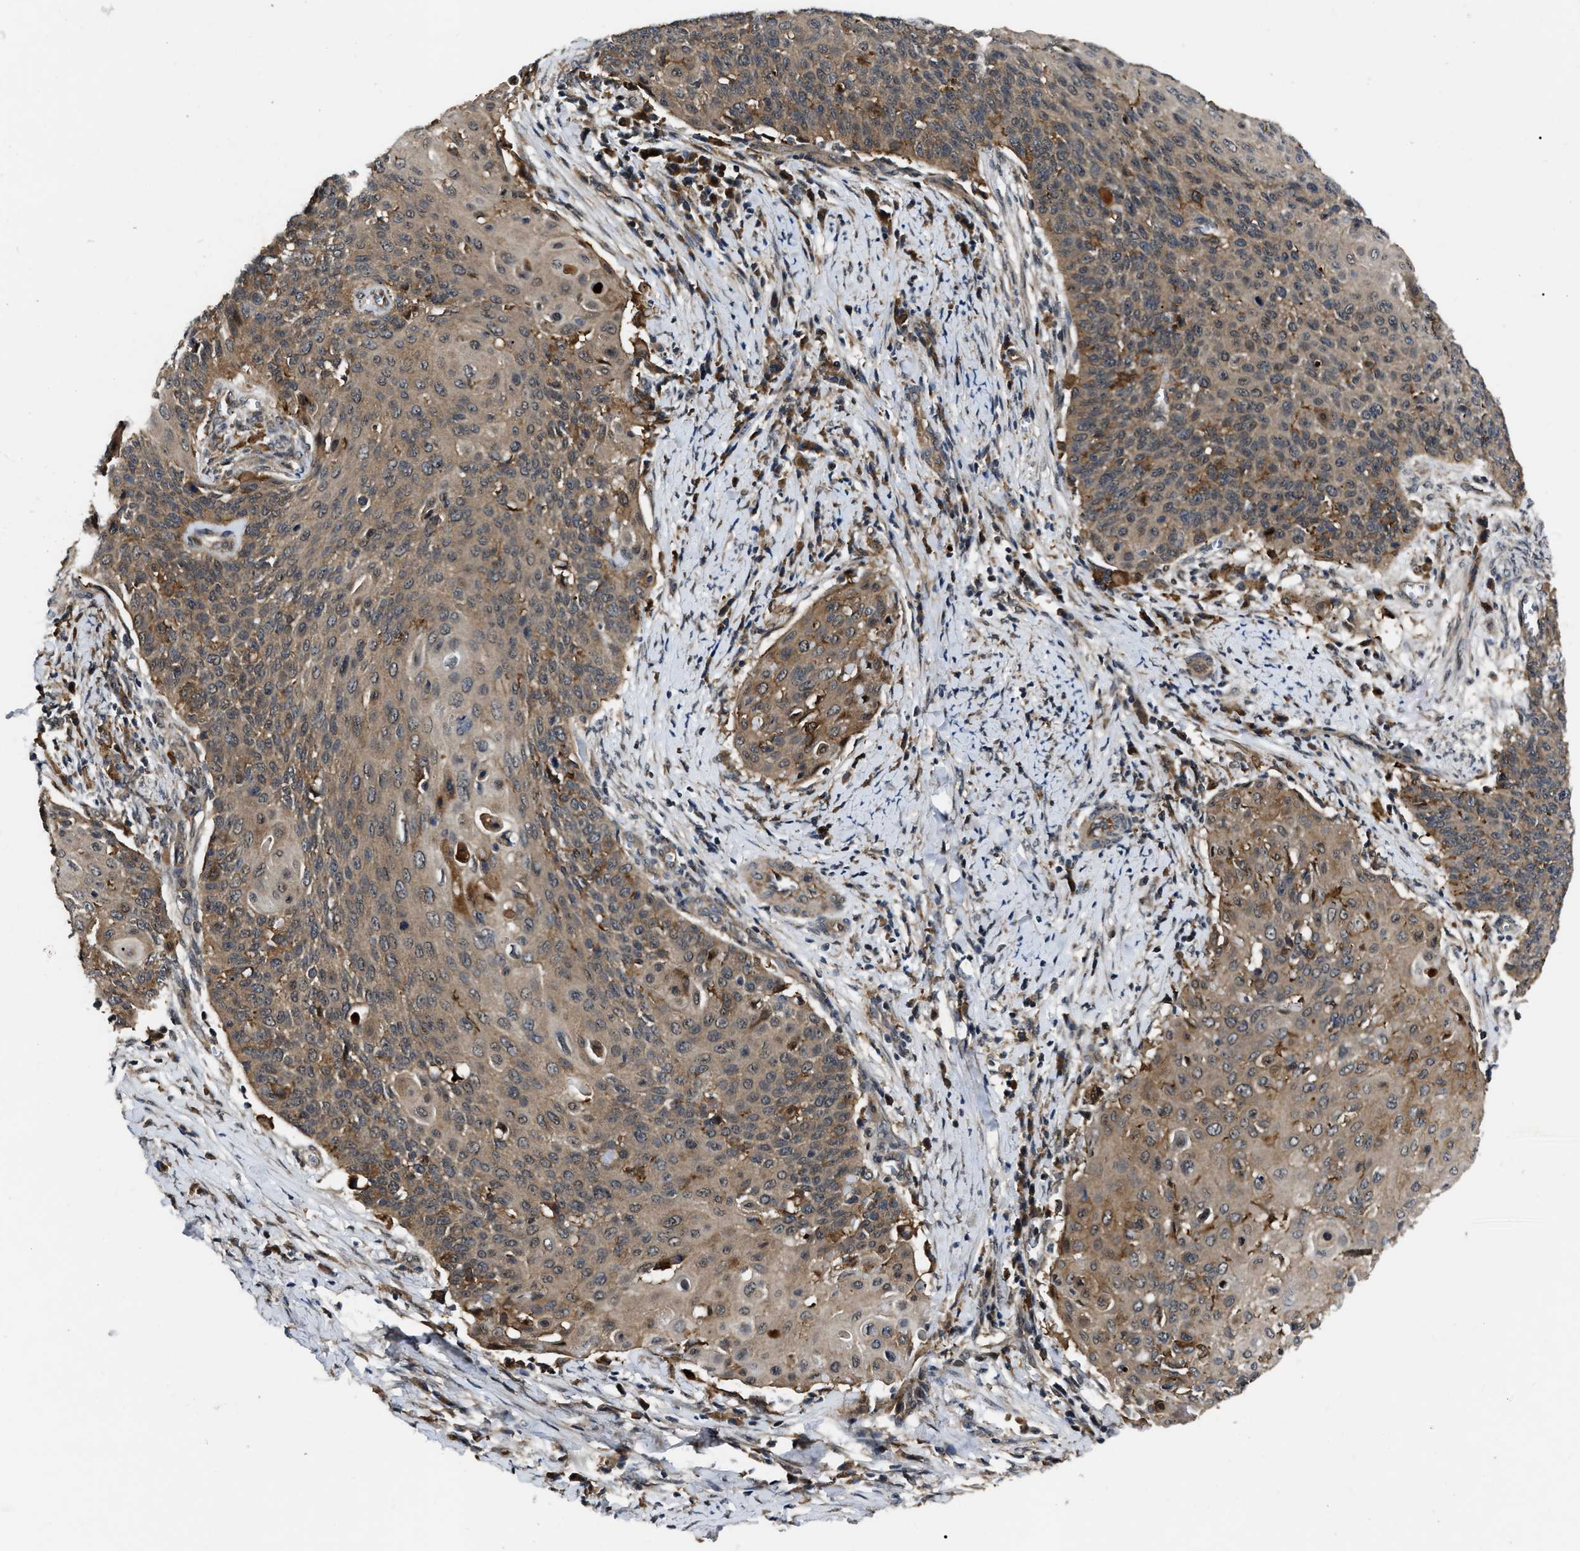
{"staining": {"intensity": "moderate", "quantity": ">75%", "location": "cytoplasmic/membranous"}, "tissue": "cervical cancer", "cell_type": "Tumor cells", "image_type": "cancer", "snomed": [{"axis": "morphology", "description": "Squamous cell carcinoma, NOS"}, {"axis": "topography", "description": "Cervix"}], "caption": "Moderate cytoplasmic/membranous staining is present in about >75% of tumor cells in cervical cancer.", "gene": "PPWD1", "patient": {"sex": "female", "age": 39}}